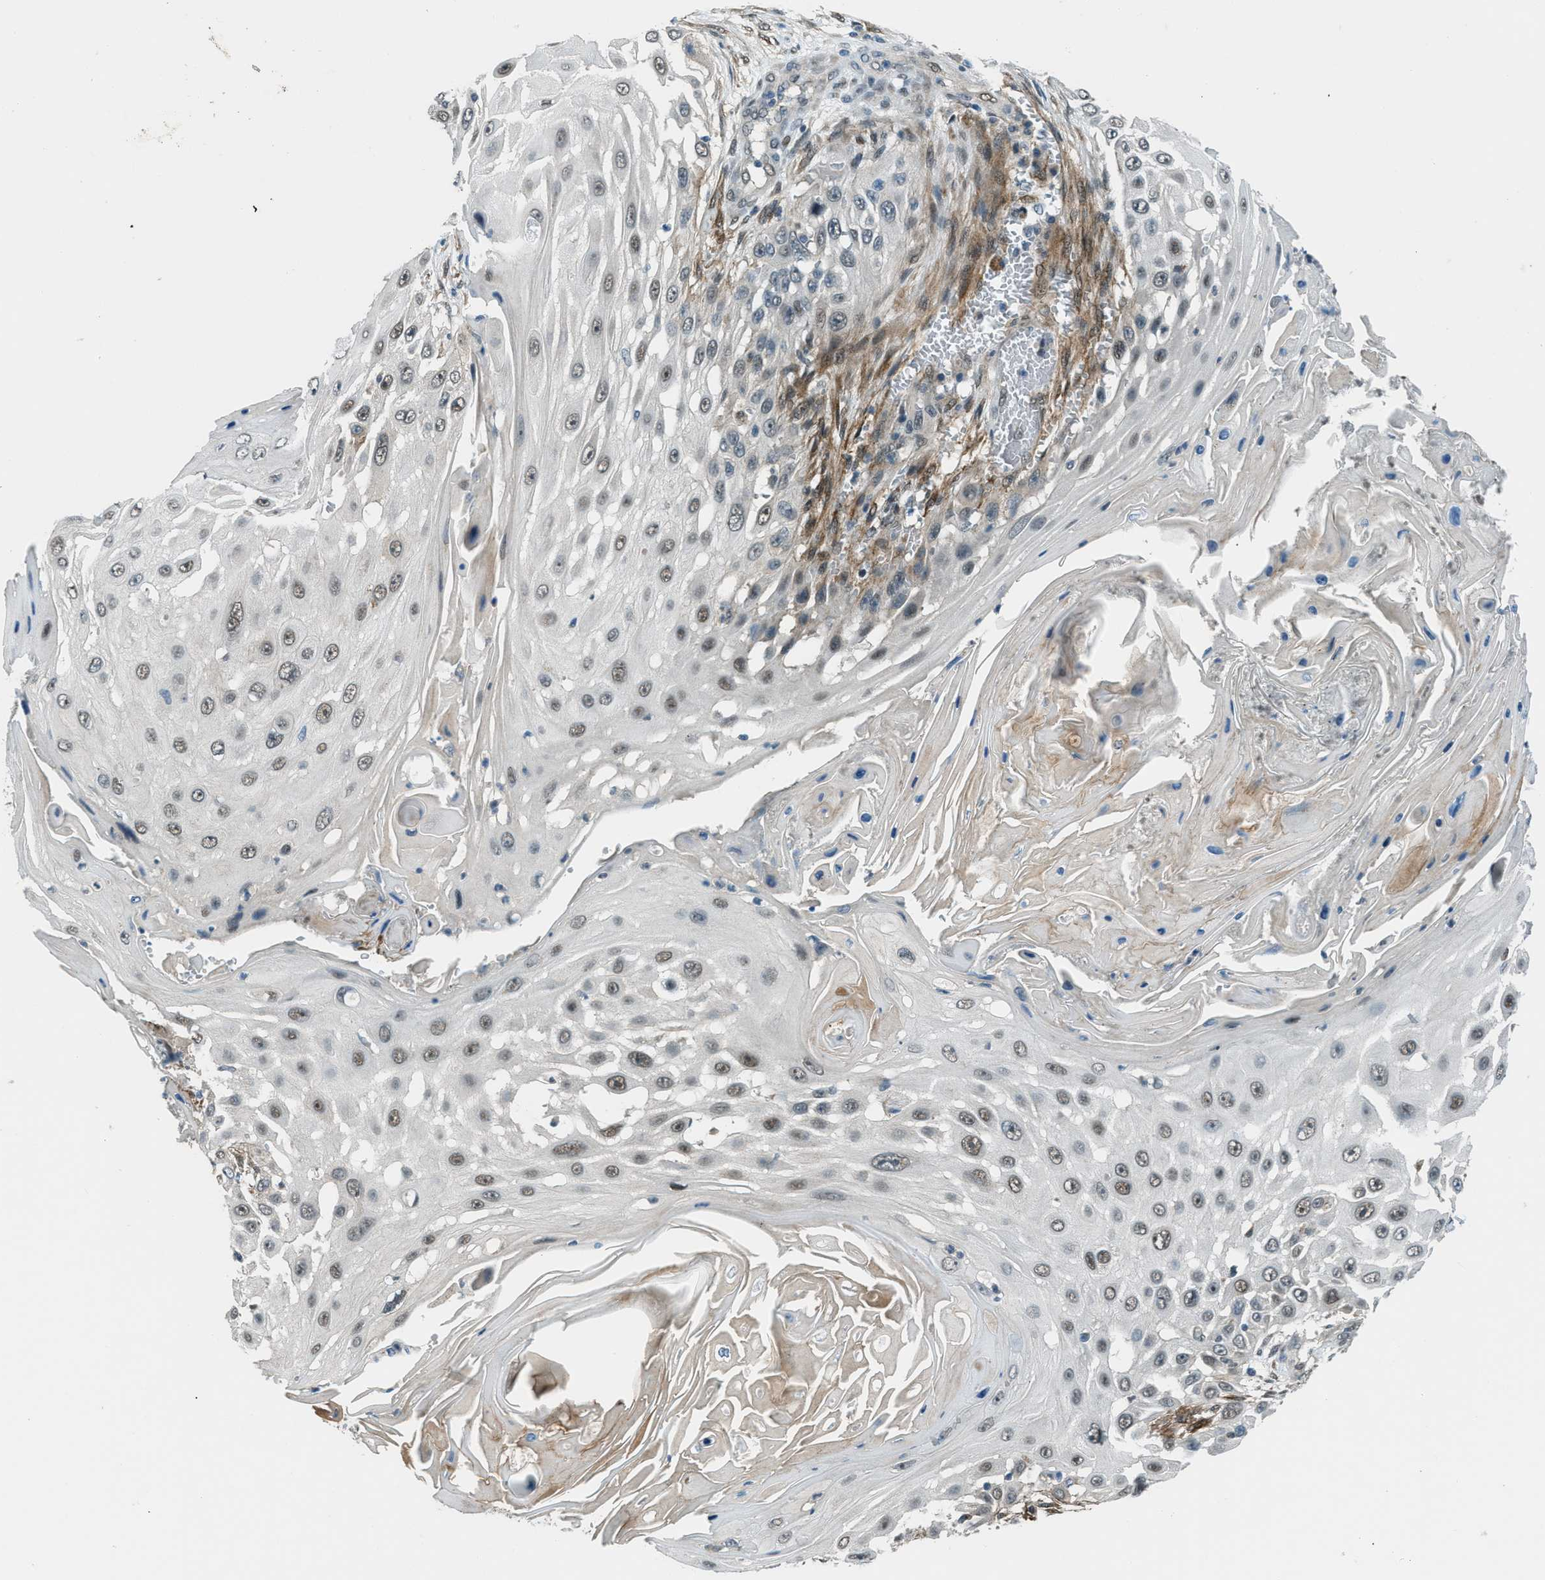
{"staining": {"intensity": "weak", "quantity": "25%-75%", "location": "nuclear"}, "tissue": "skin cancer", "cell_type": "Tumor cells", "image_type": "cancer", "snomed": [{"axis": "morphology", "description": "Squamous cell carcinoma, NOS"}, {"axis": "topography", "description": "Skin"}], "caption": "Skin squamous cell carcinoma stained with a brown dye exhibits weak nuclear positive expression in approximately 25%-75% of tumor cells.", "gene": "NPEPL1", "patient": {"sex": "female", "age": 44}}